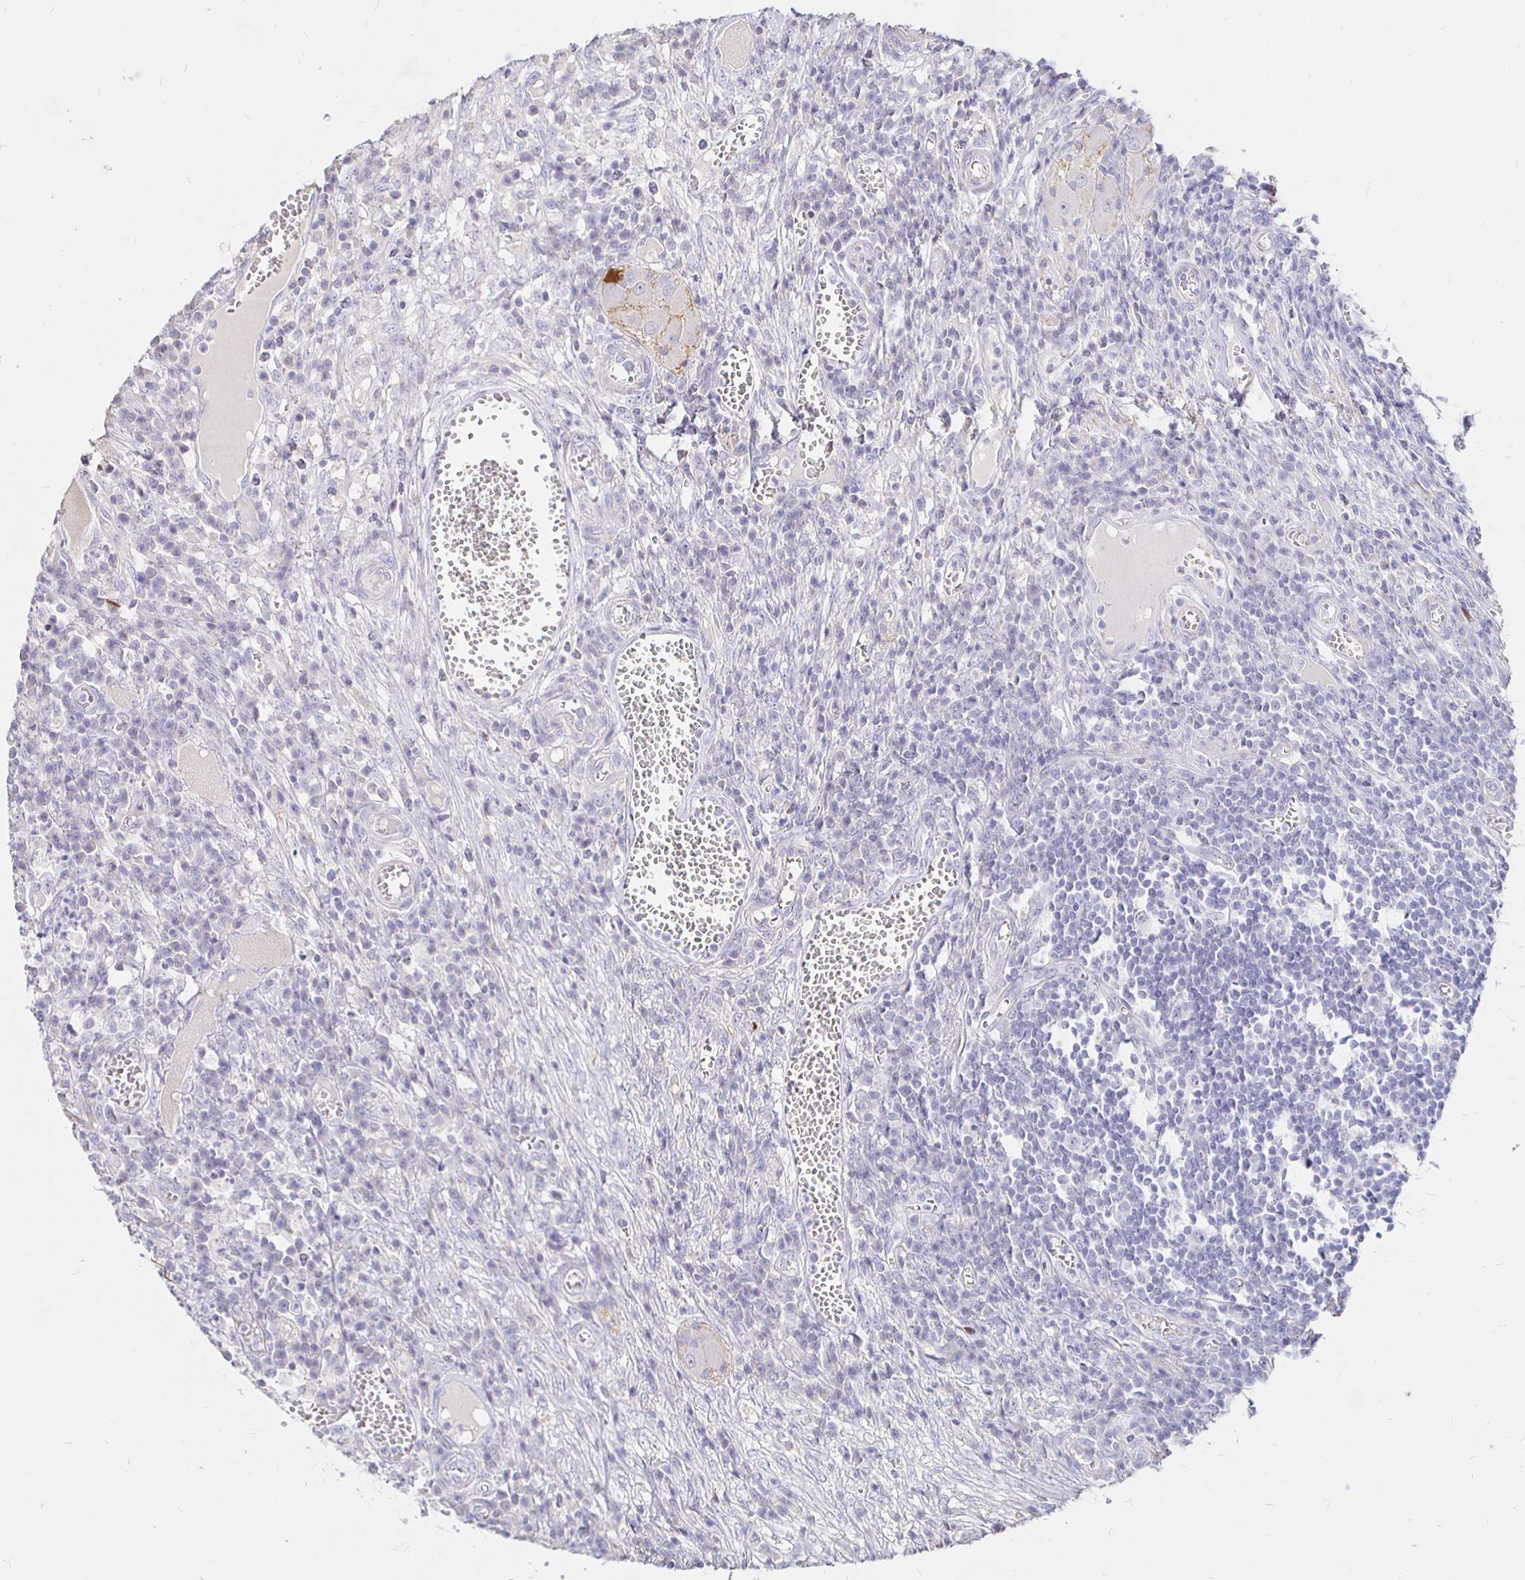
{"staining": {"intensity": "negative", "quantity": "none", "location": "none"}, "tissue": "colorectal cancer", "cell_type": "Tumor cells", "image_type": "cancer", "snomed": [{"axis": "morphology", "description": "Normal tissue, NOS"}, {"axis": "morphology", "description": "Adenocarcinoma, NOS"}, {"axis": "topography", "description": "Colon"}], "caption": "An immunohistochemistry (IHC) image of colorectal cancer (adenocarcinoma) is shown. There is no staining in tumor cells of colorectal cancer (adenocarcinoma).", "gene": "NECAB1", "patient": {"sex": "male", "age": 65}}